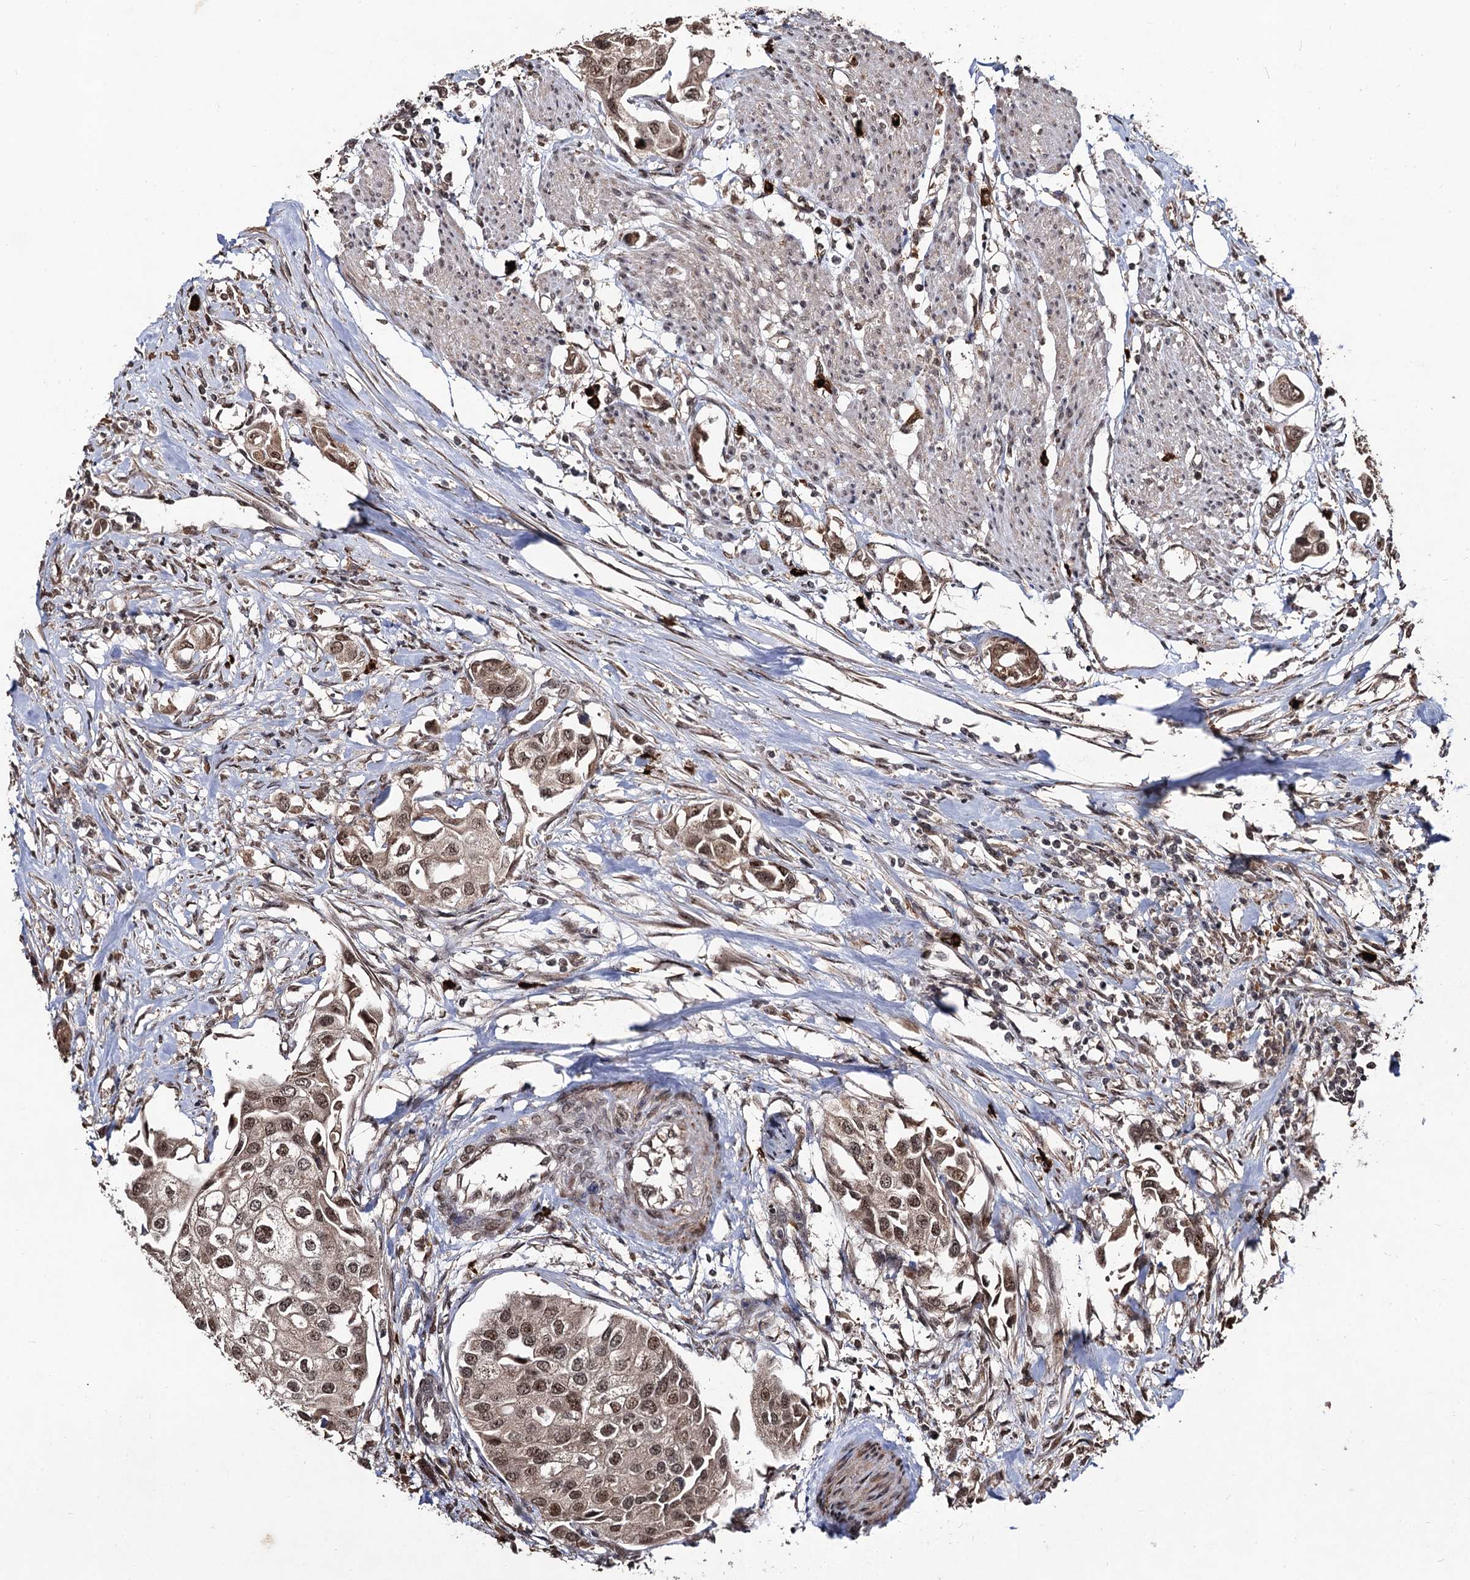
{"staining": {"intensity": "moderate", "quantity": ">75%", "location": "cytoplasmic/membranous,nuclear"}, "tissue": "urothelial cancer", "cell_type": "Tumor cells", "image_type": "cancer", "snomed": [{"axis": "morphology", "description": "Urothelial carcinoma, High grade"}, {"axis": "topography", "description": "Urinary bladder"}], "caption": "Moderate cytoplasmic/membranous and nuclear protein staining is seen in about >75% of tumor cells in high-grade urothelial carcinoma.", "gene": "SFSWAP", "patient": {"sex": "male", "age": 64}}